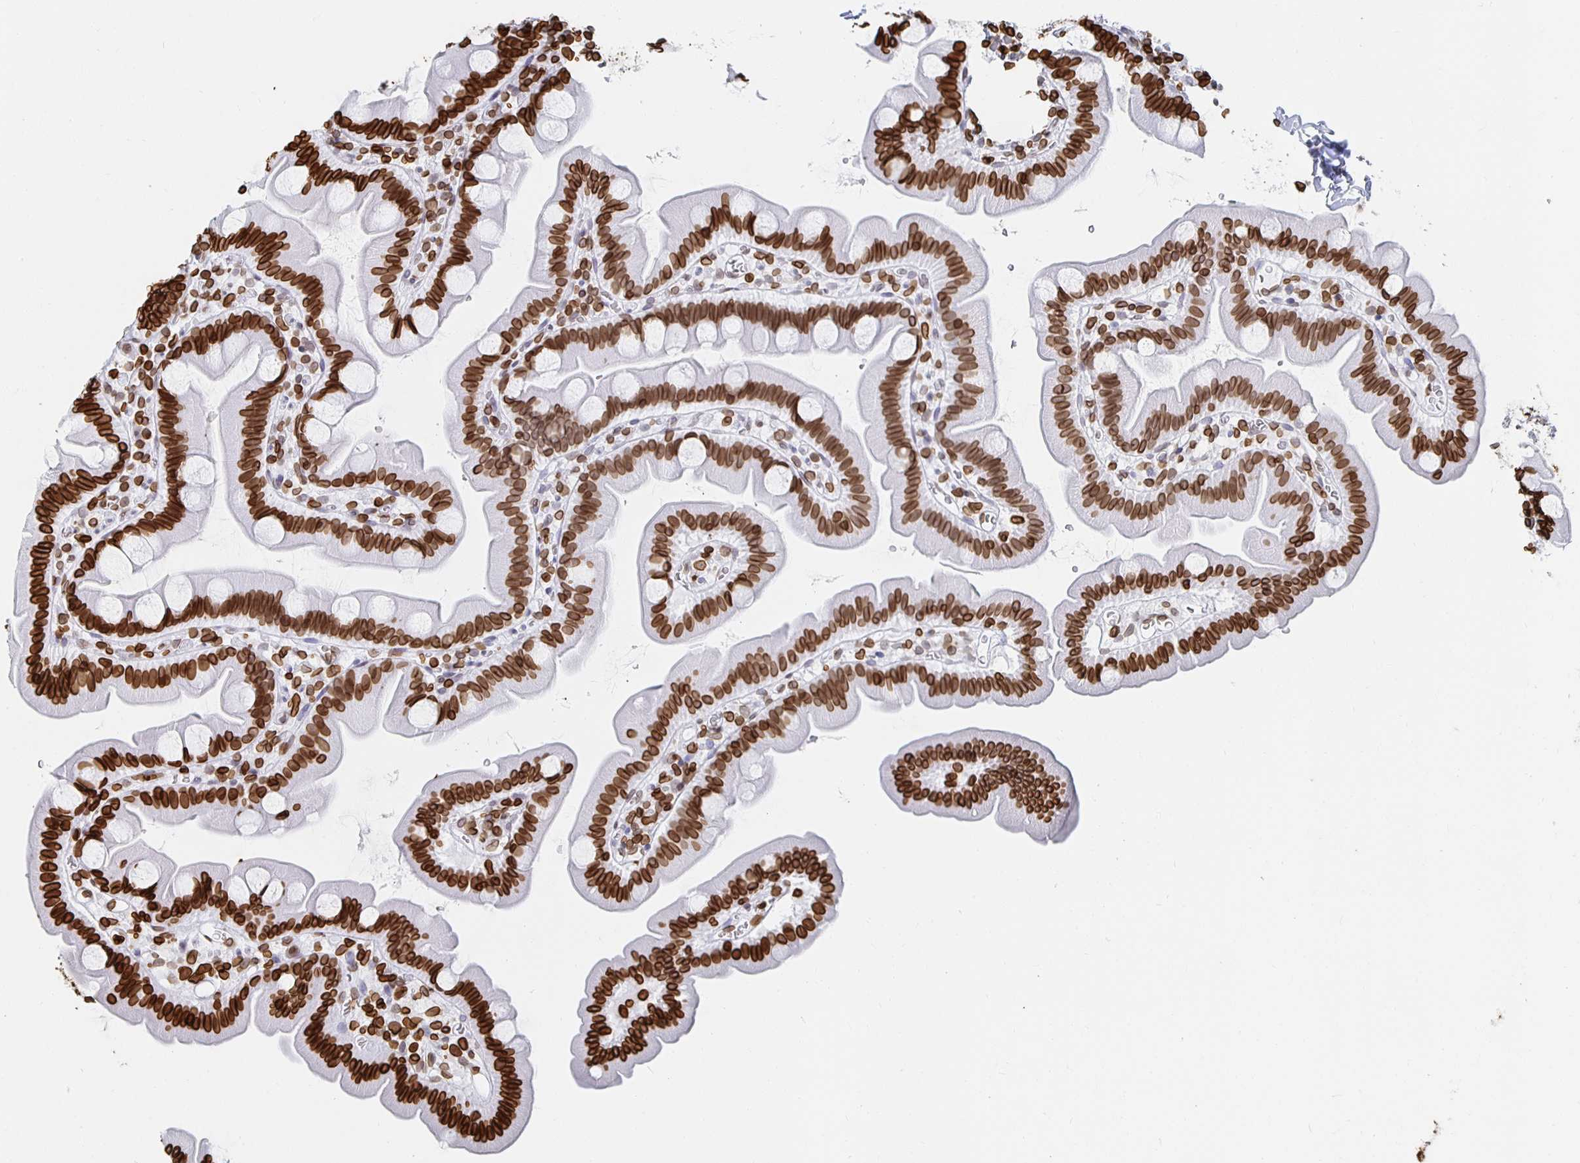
{"staining": {"intensity": "strong", "quantity": ">75%", "location": "cytoplasmic/membranous,nuclear"}, "tissue": "small intestine", "cell_type": "Glandular cells", "image_type": "normal", "snomed": [{"axis": "morphology", "description": "Normal tissue, NOS"}, {"axis": "topography", "description": "Small intestine"}], "caption": "DAB (3,3'-diaminobenzidine) immunohistochemical staining of normal human small intestine shows strong cytoplasmic/membranous,nuclear protein staining in about >75% of glandular cells.", "gene": "LMNB1", "patient": {"sex": "female", "age": 68}}